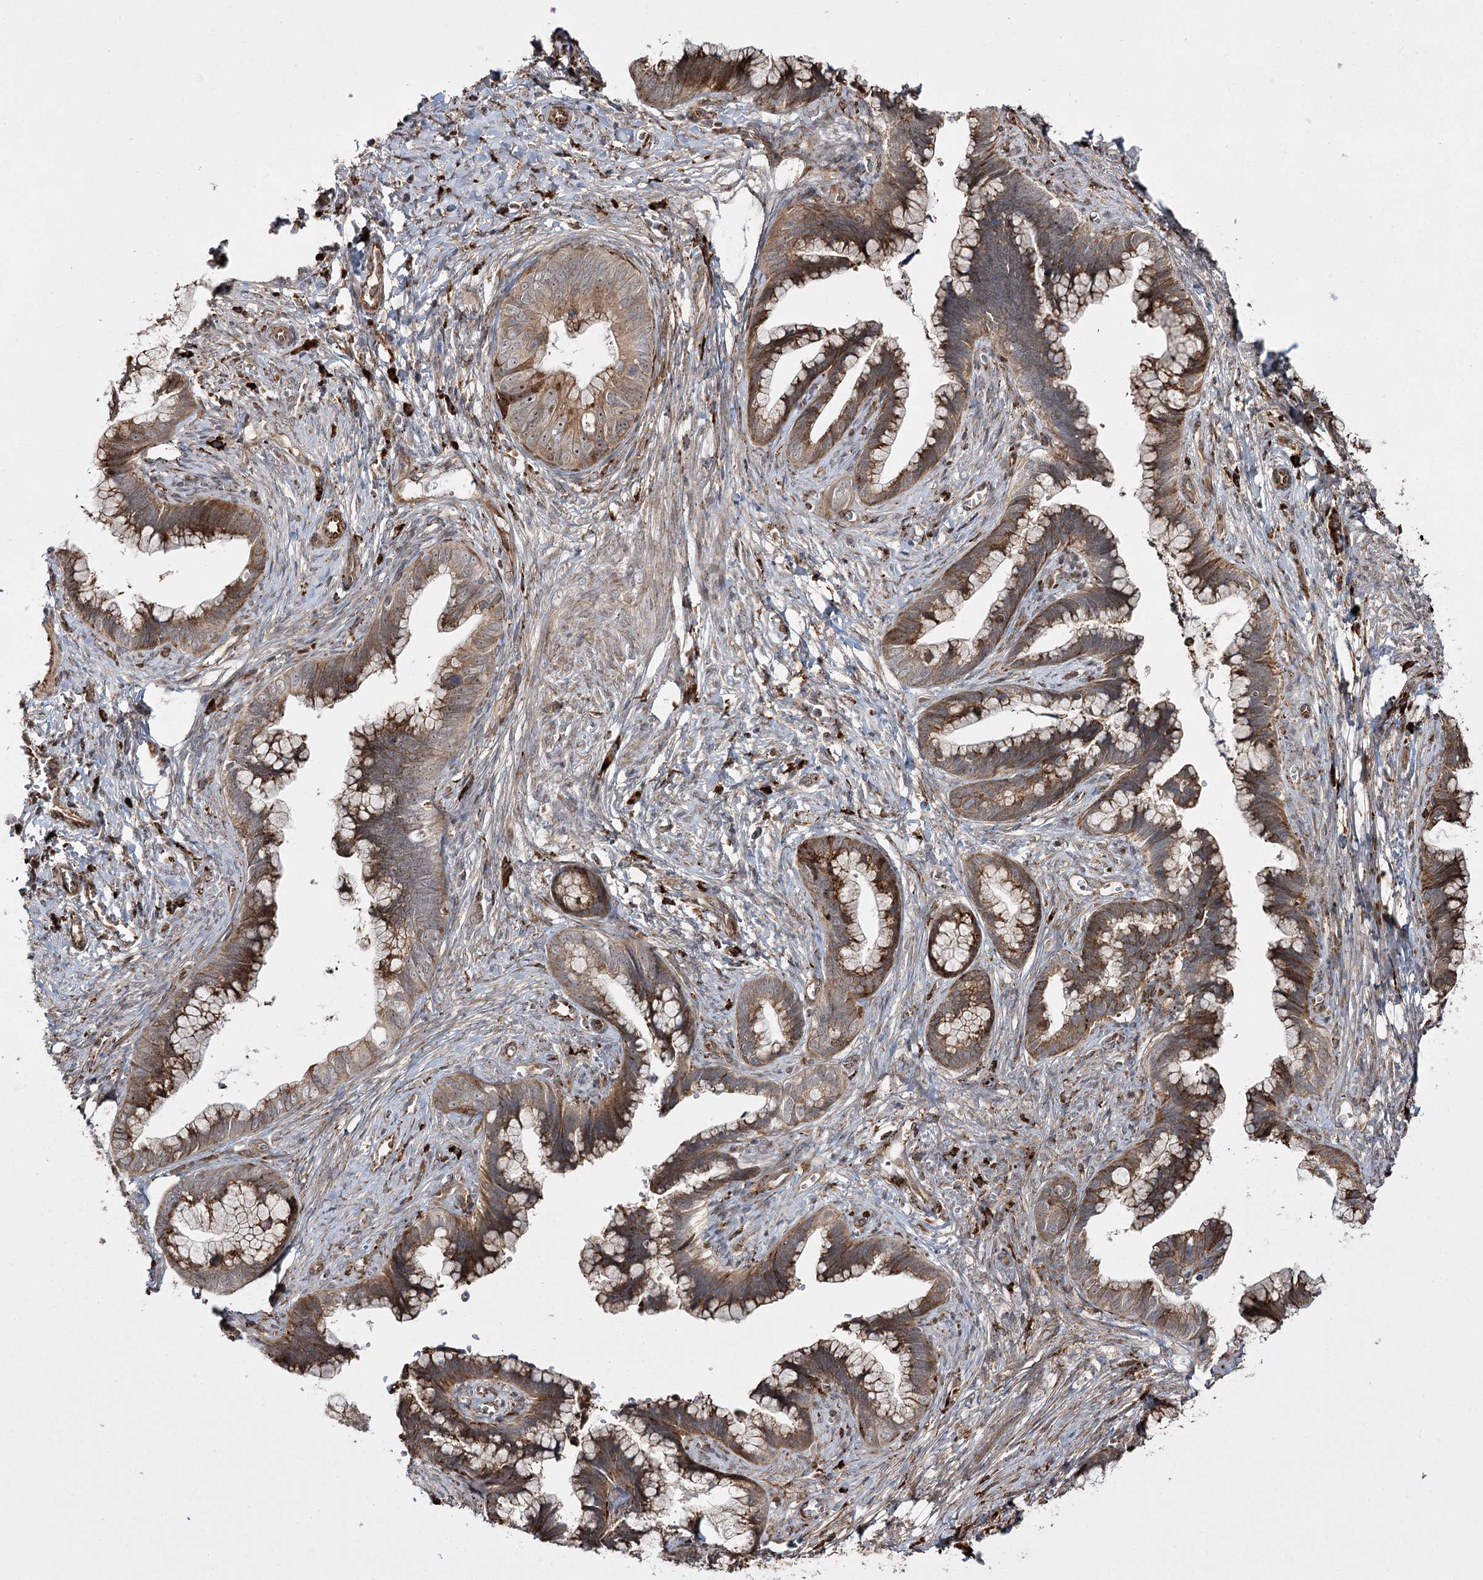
{"staining": {"intensity": "moderate", "quantity": ">75%", "location": "cytoplasmic/membranous"}, "tissue": "cervical cancer", "cell_type": "Tumor cells", "image_type": "cancer", "snomed": [{"axis": "morphology", "description": "Adenocarcinoma, NOS"}, {"axis": "topography", "description": "Cervix"}], "caption": "Cervical adenocarcinoma stained with a protein marker exhibits moderate staining in tumor cells.", "gene": "FANCL", "patient": {"sex": "female", "age": 44}}